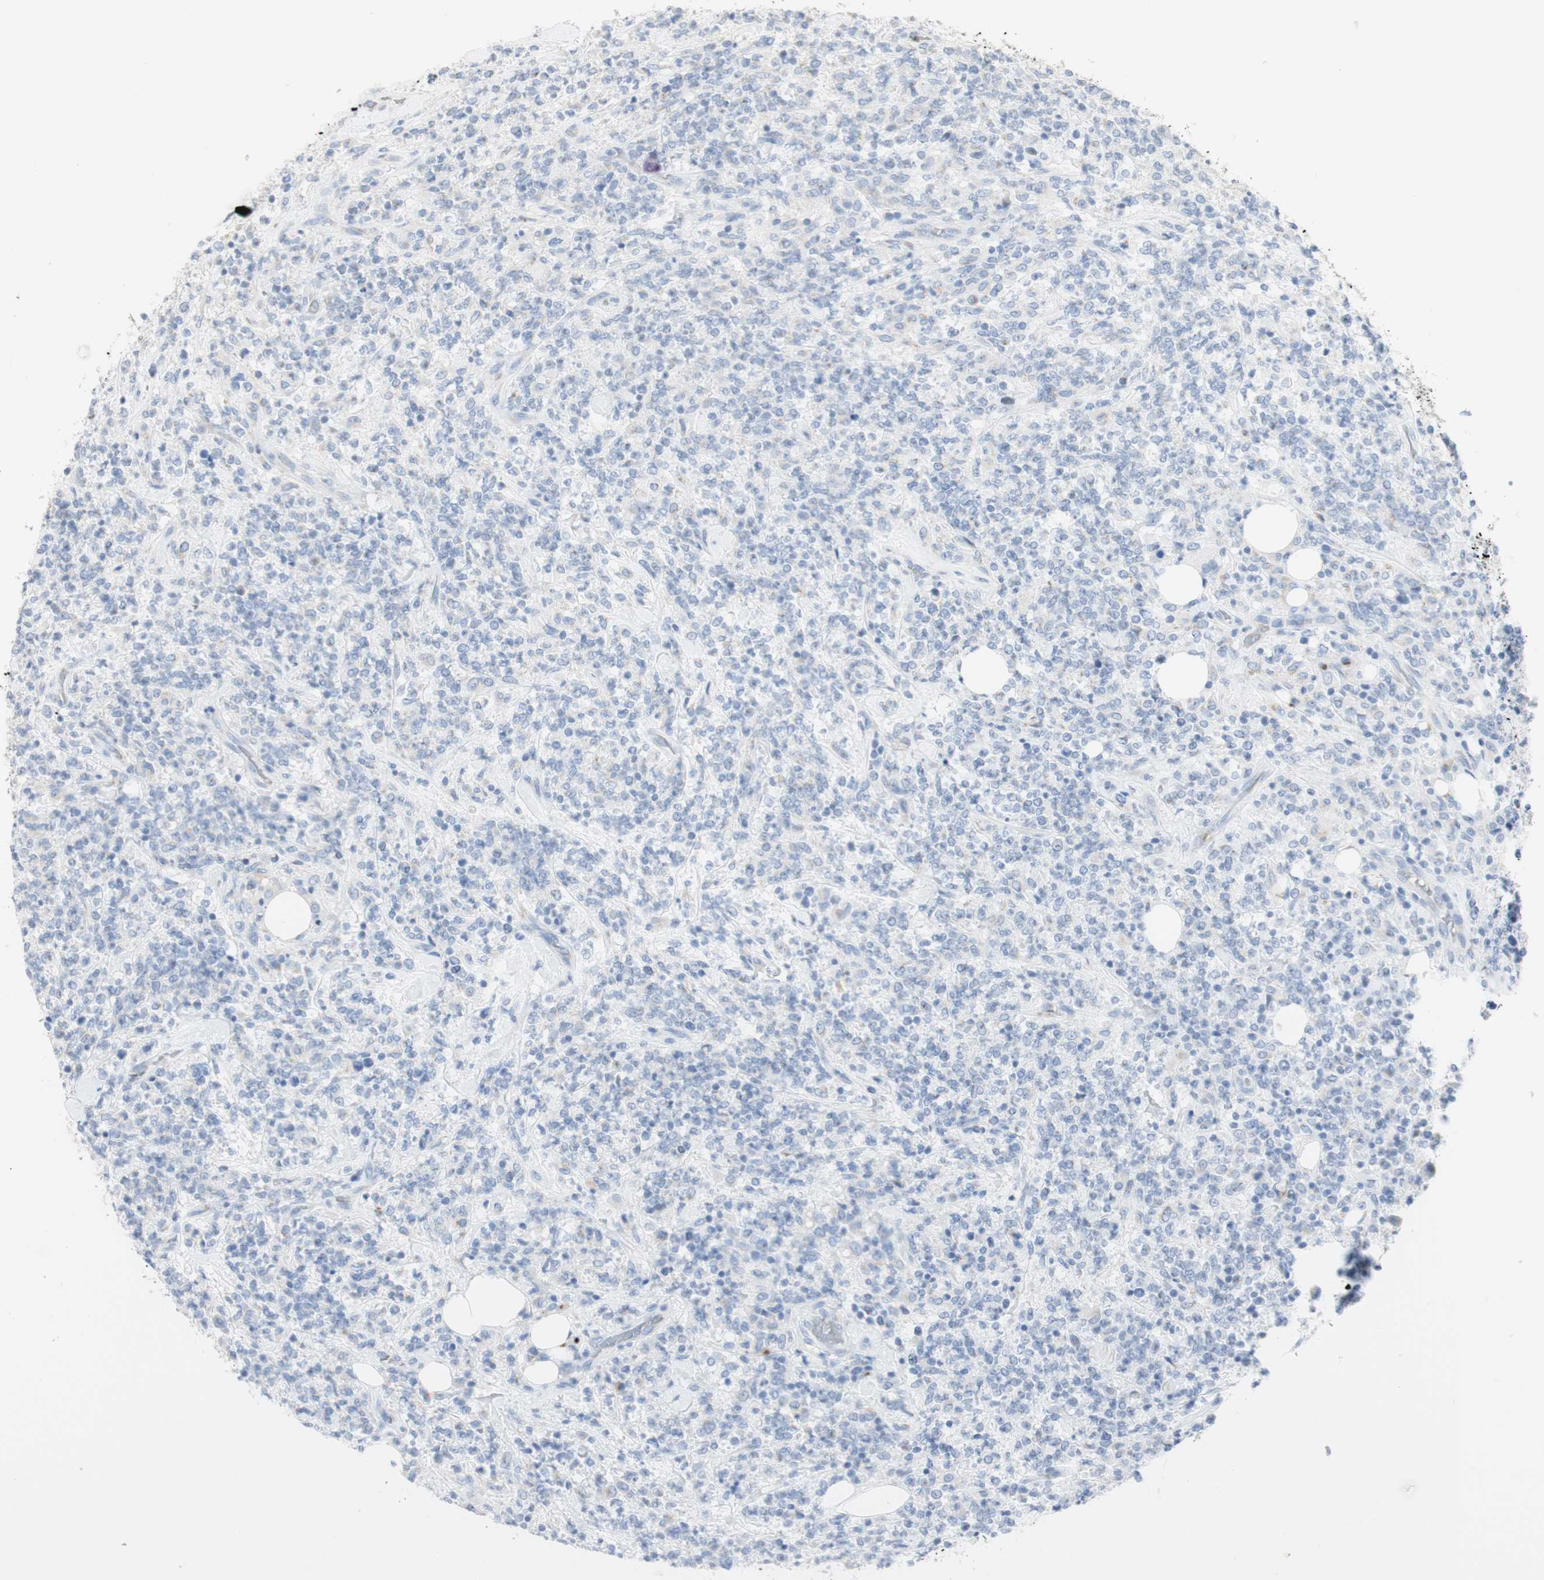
{"staining": {"intensity": "negative", "quantity": "none", "location": "none"}, "tissue": "lymphoma", "cell_type": "Tumor cells", "image_type": "cancer", "snomed": [{"axis": "morphology", "description": "Malignant lymphoma, non-Hodgkin's type, High grade"}, {"axis": "topography", "description": "Soft tissue"}], "caption": "The IHC histopathology image has no significant positivity in tumor cells of malignant lymphoma, non-Hodgkin's type (high-grade) tissue.", "gene": "MANEA", "patient": {"sex": "male", "age": 18}}